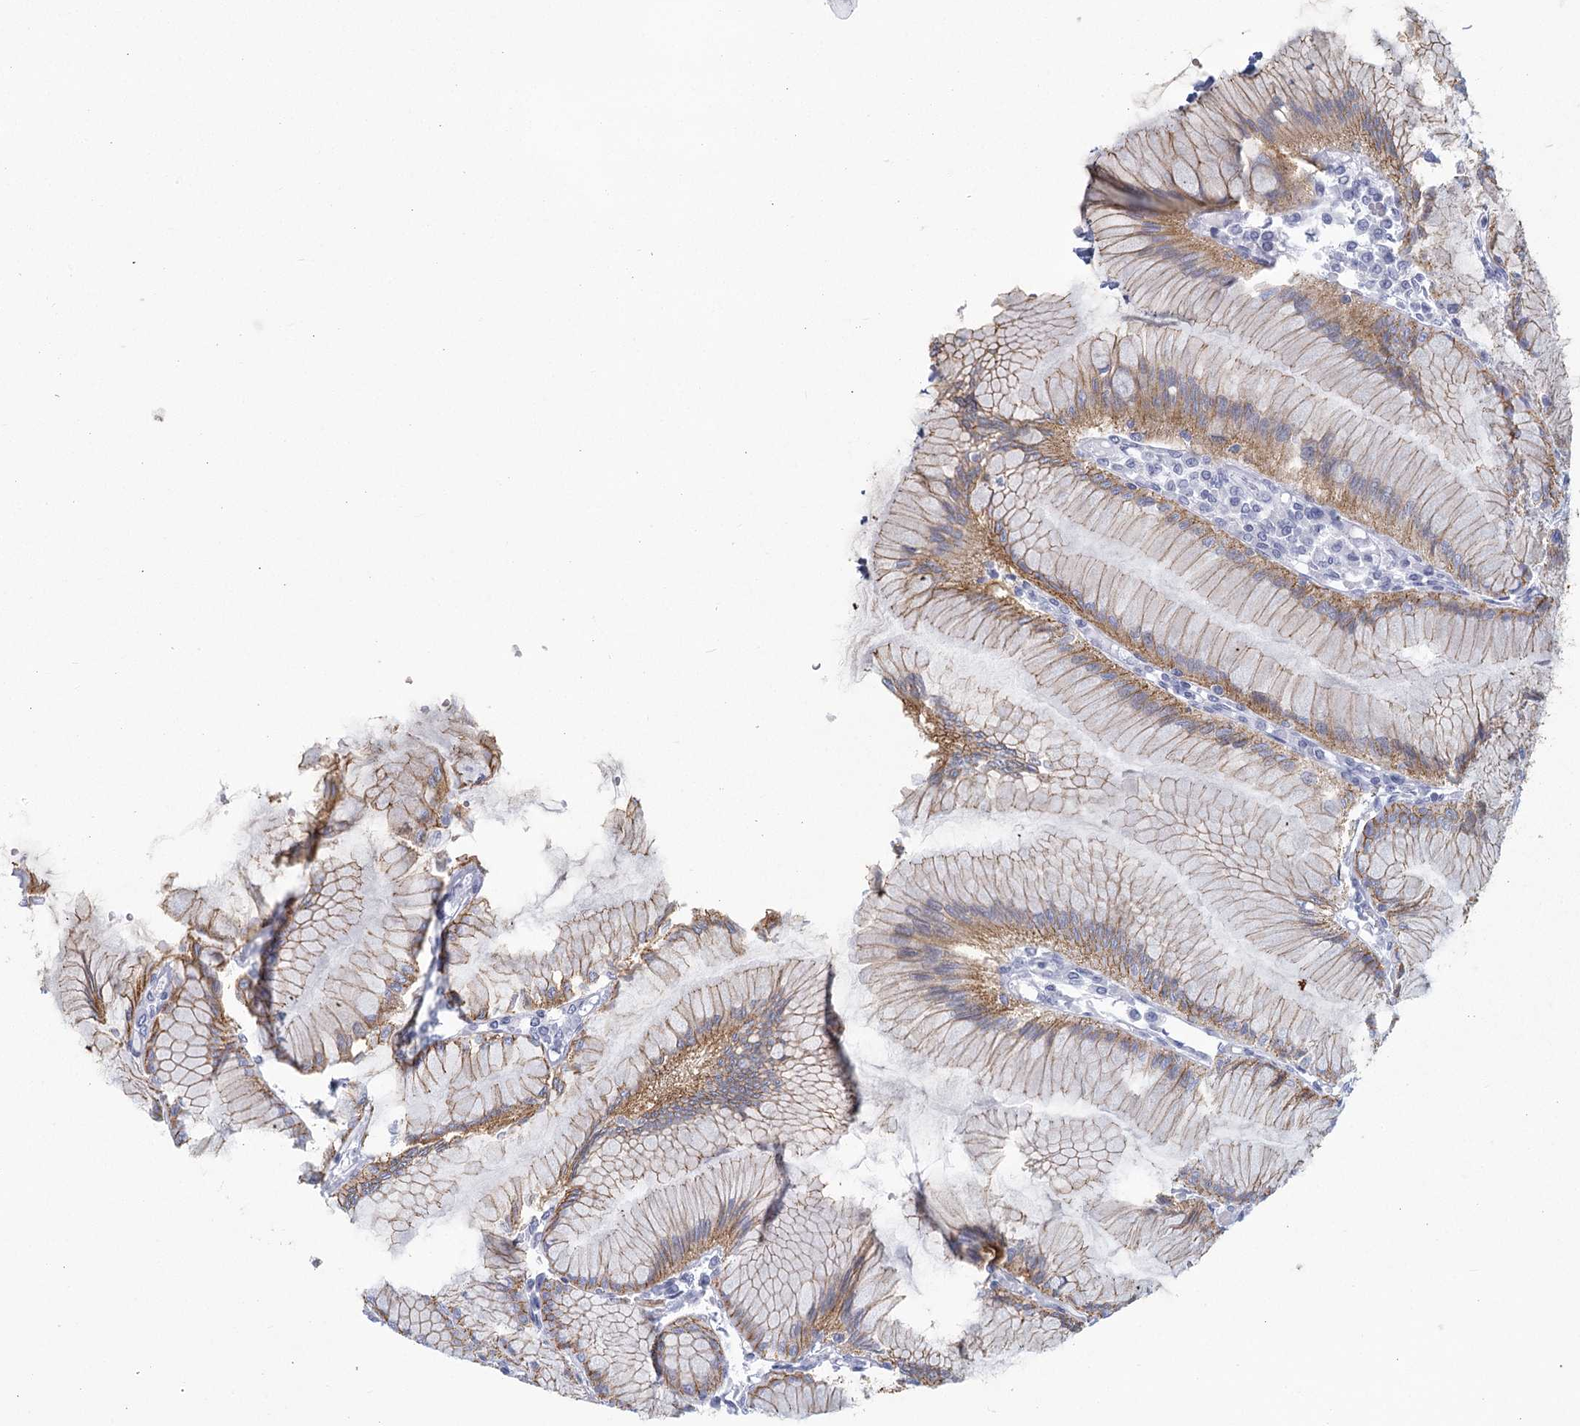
{"staining": {"intensity": "moderate", "quantity": ">75%", "location": "cytoplasmic/membranous"}, "tissue": "stomach", "cell_type": "Glandular cells", "image_type": "normal", "snomed": [{"axis": "morphology", "description": "Normal tissue, NOS"}, {"axis": "topography", "description": "Stomach"}], "caption": "IHC photomicrograph of unremarkable stomach: human stomach stained using immunohistochemistry (IHC) demonstrates medium levels of moderate protein expression localized specifically in the cytoplasmic/membranous of glandular cells, appearing as a cytoplasmic/membranous brown color.", "gene": "WNT8B", "patient": {"sex": "female", "age": 57}}